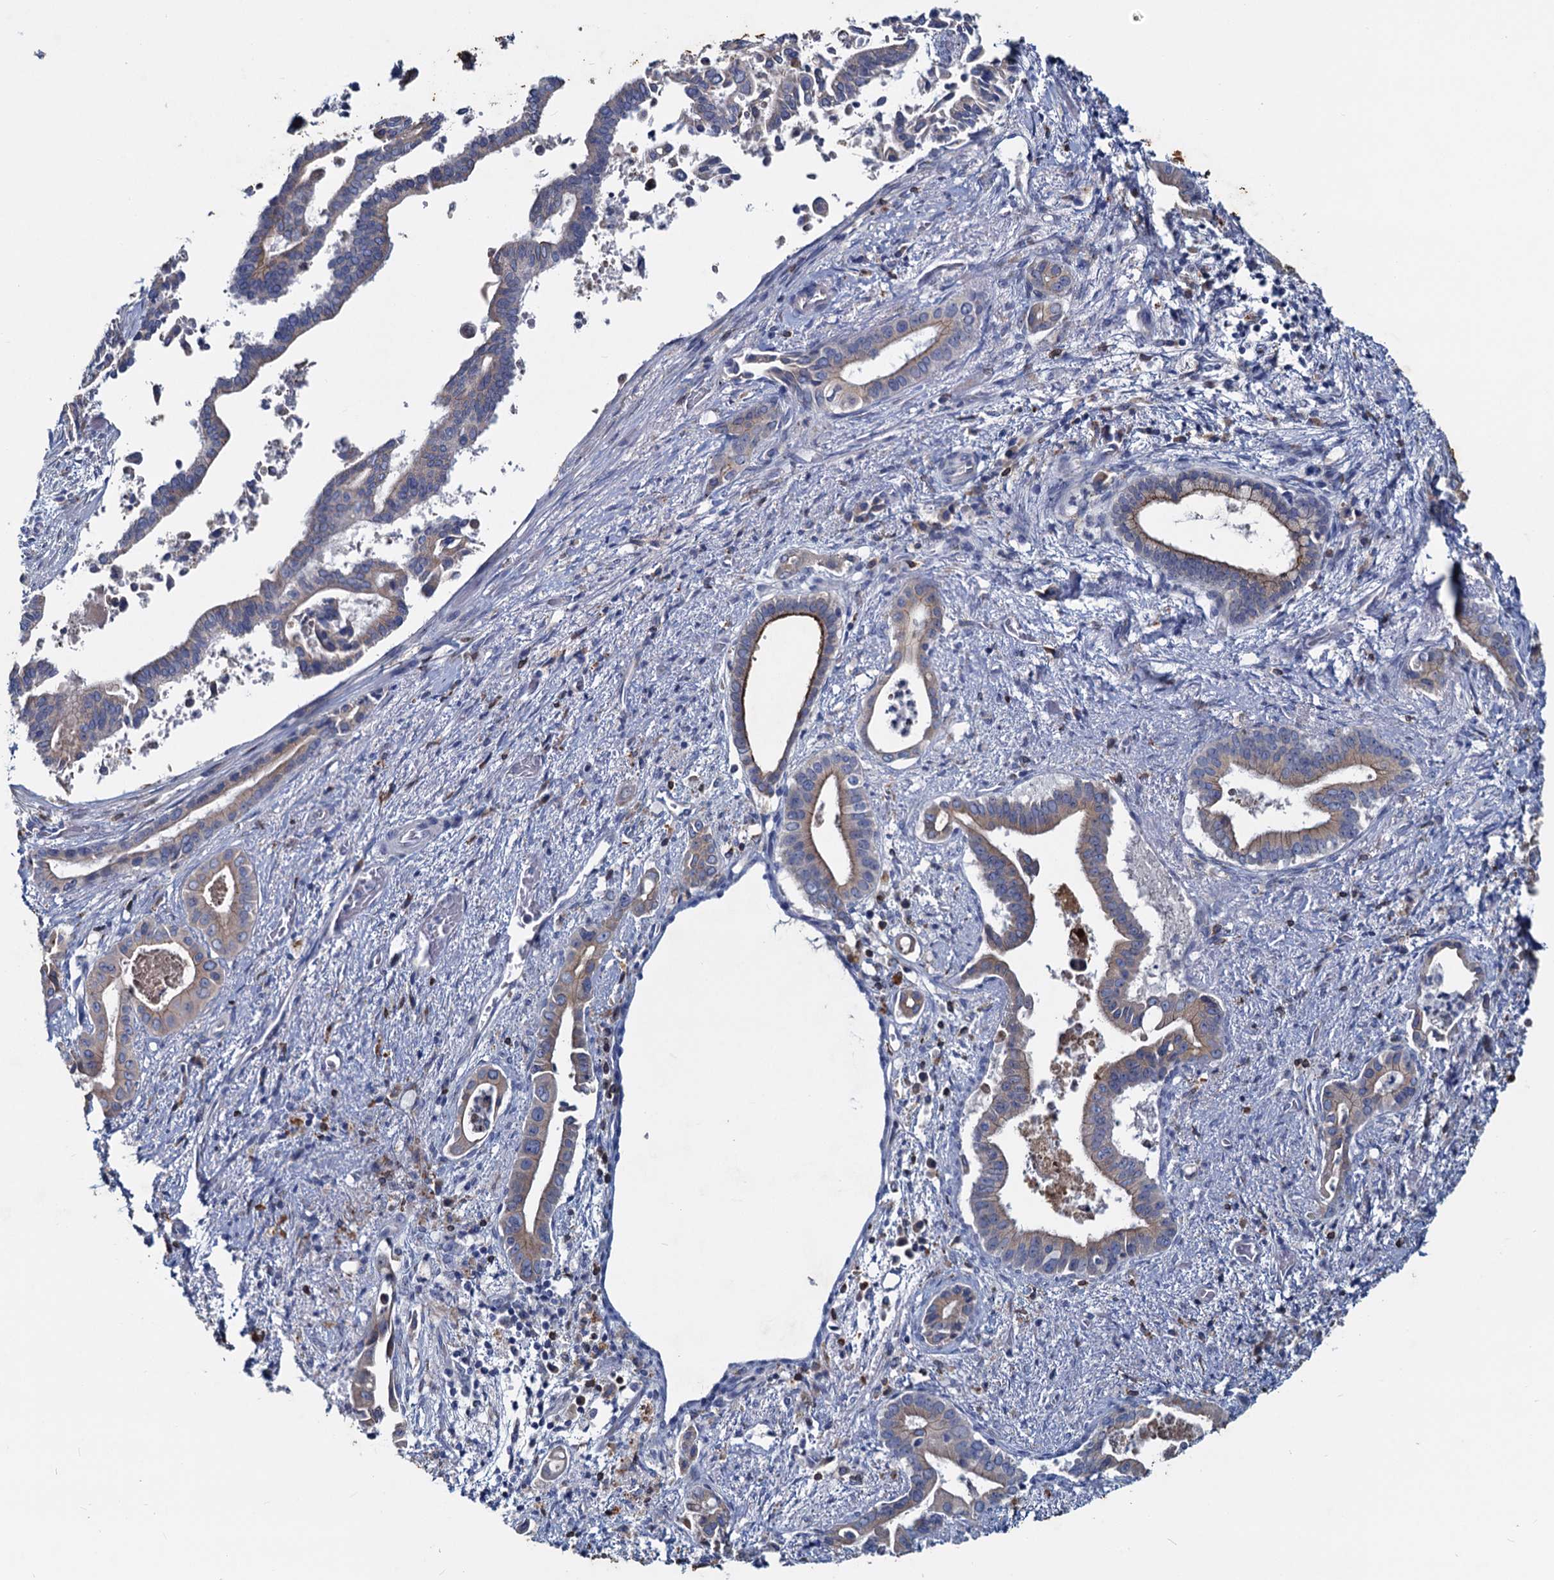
{"staining": {"intensity": "weak", "quantity": "25%-75%", "location": "cytoplasmic/membranous"}, "tissue": "pancreatic cancer", "cell_type": "Tumor cells", "image_type": "cancer", "snomed": [{"axis": "morphology", "description": "Adenocarcinoma, NOS"}, {"axis": "topography", "description": "Pancreas"}], "caption": "A low amount of weak cytoplasmic/membranous staining is seen in about 25%-75% of tumor cells in adenocarcinoma (pancreatic) tissue.", "gene": "TMX2", "patient": {"sex": "female", "age": 77}}